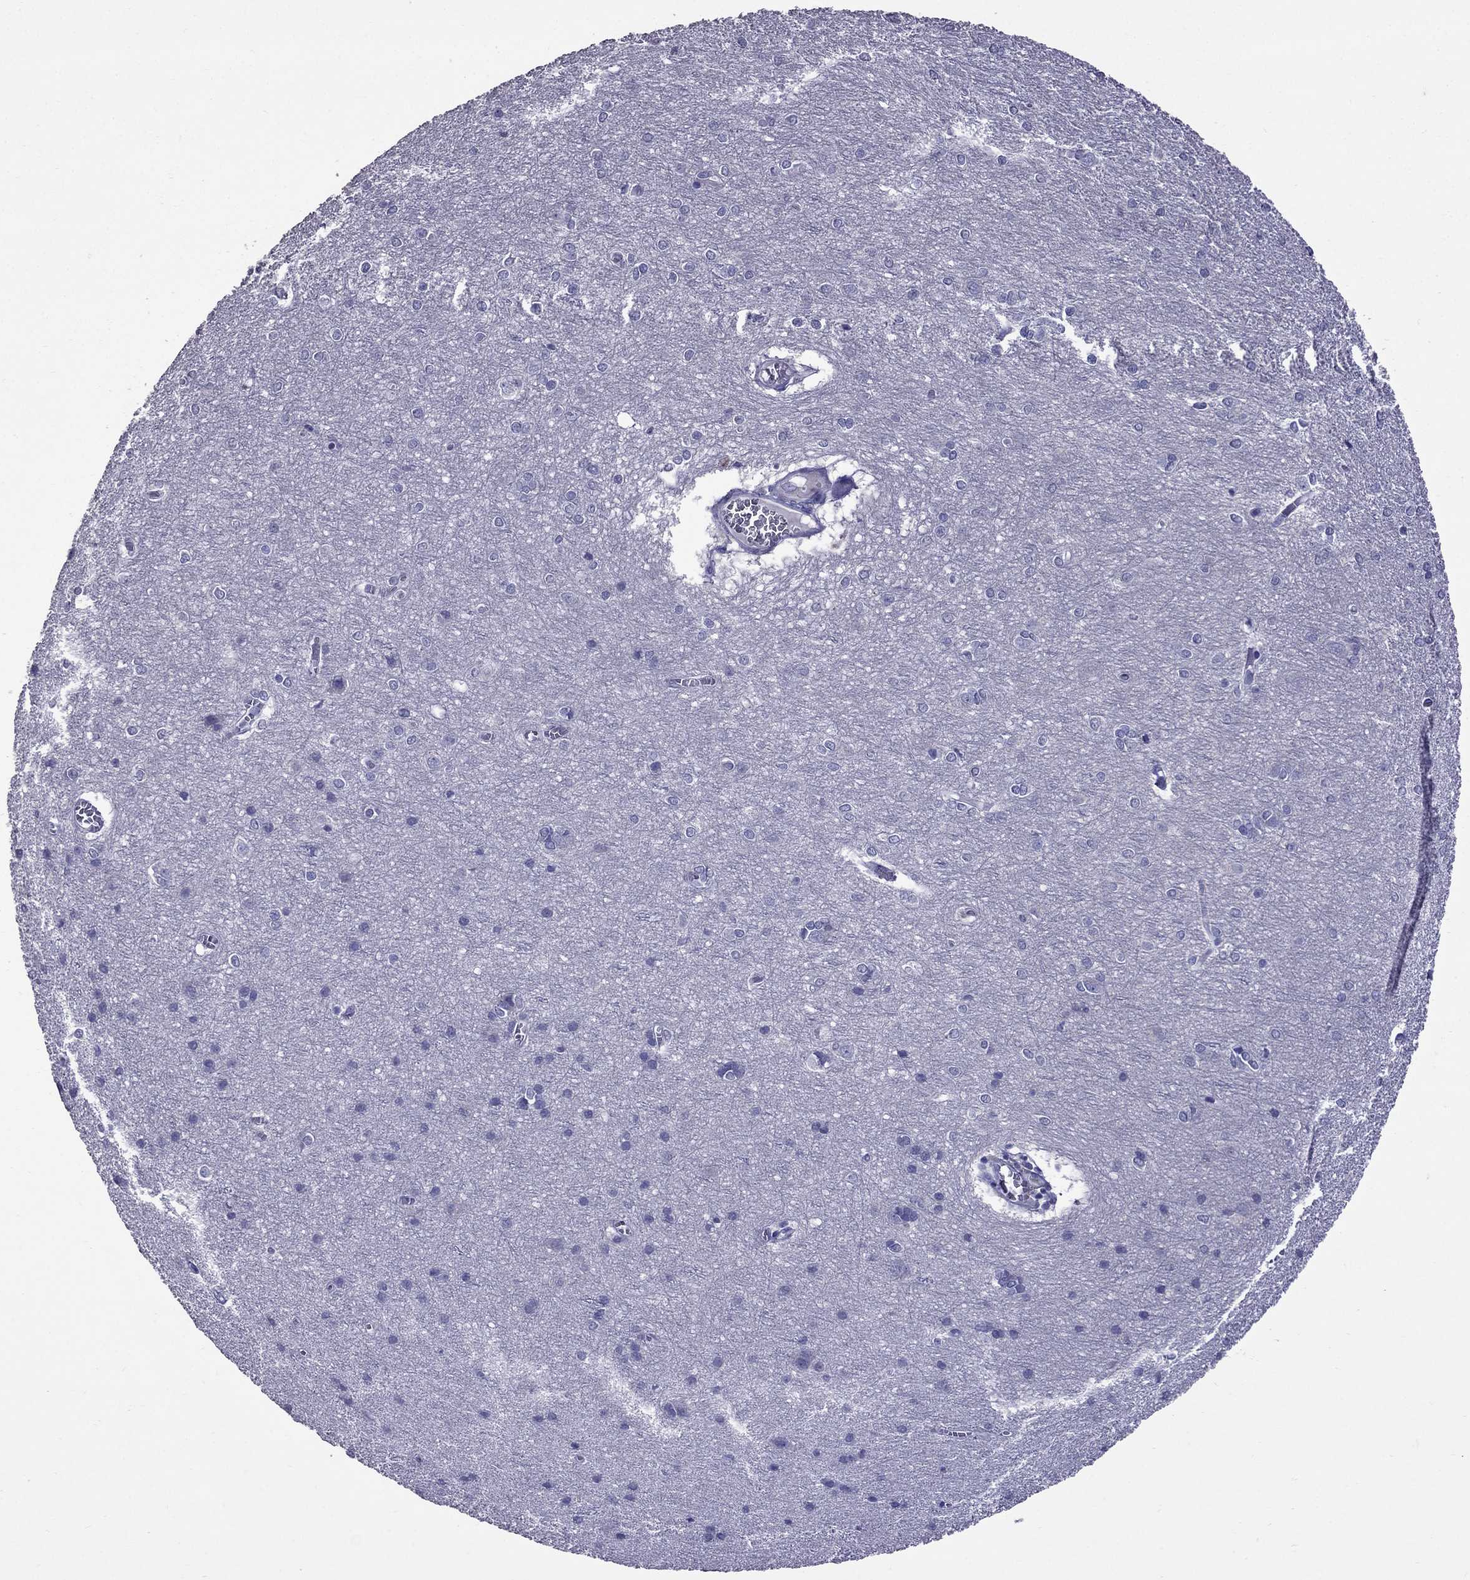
{"staining": {"intensity": "negative", "quantity": "none", "location": "none"}, "tissue": "cerebral cortex", "cell_type": "Endothelial cells", "image_type": "normal", "snomed": [{"axis": "morphology", "description": "Normal tissue, NOS"}, {"axis": "topography", "description": "Cerebral cortex"}], "caption": "A histopathology image of cerebral cortex stained for a protein exhibits no brown staining in endothelial cells. Nuclei are stained in blue.", "gene": "OXCT2", "patient": {"sex": "male", "age": 37}}